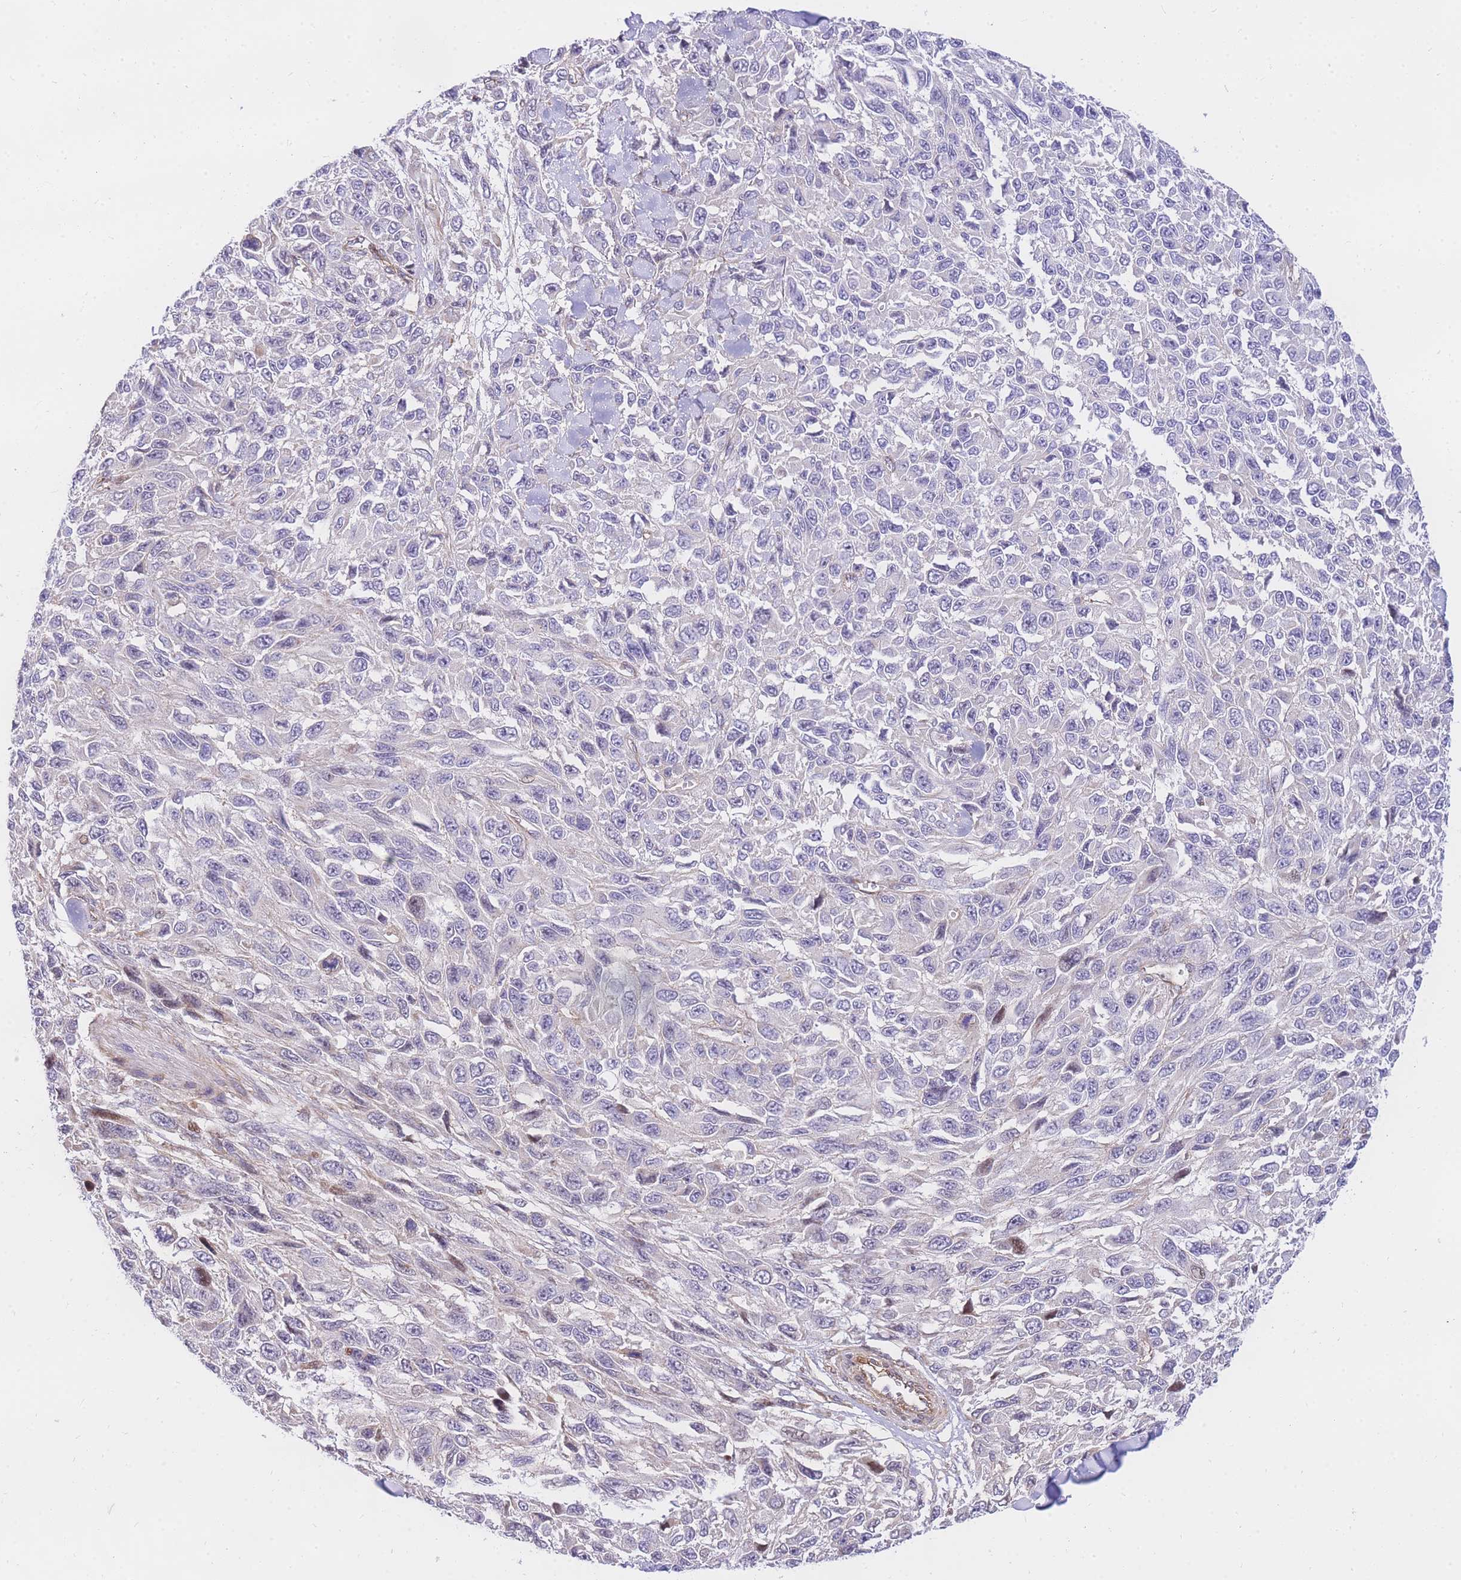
{"staining": {"intensity": "negative", "quantity": "none", "location": "none"}, "tissue": "melanoma", "cell_type": "Tumor cells", "image_type": "cancer", "snomed": [{"axis": "morphology", "description": "Malignant melanoma, NOS"}, {"axis": "topography", "description": "Skin"}], "caption": "Tumor cells show no significant protein expression in malignant melanoma. The staining was performed using DAB to visualize the protein expression in brown, while the nuclei were stained in blue with hematoxylin (Magnification: 20x).", "gene": "S100PBP", "patient": {"sex": "female", "age": 96}}